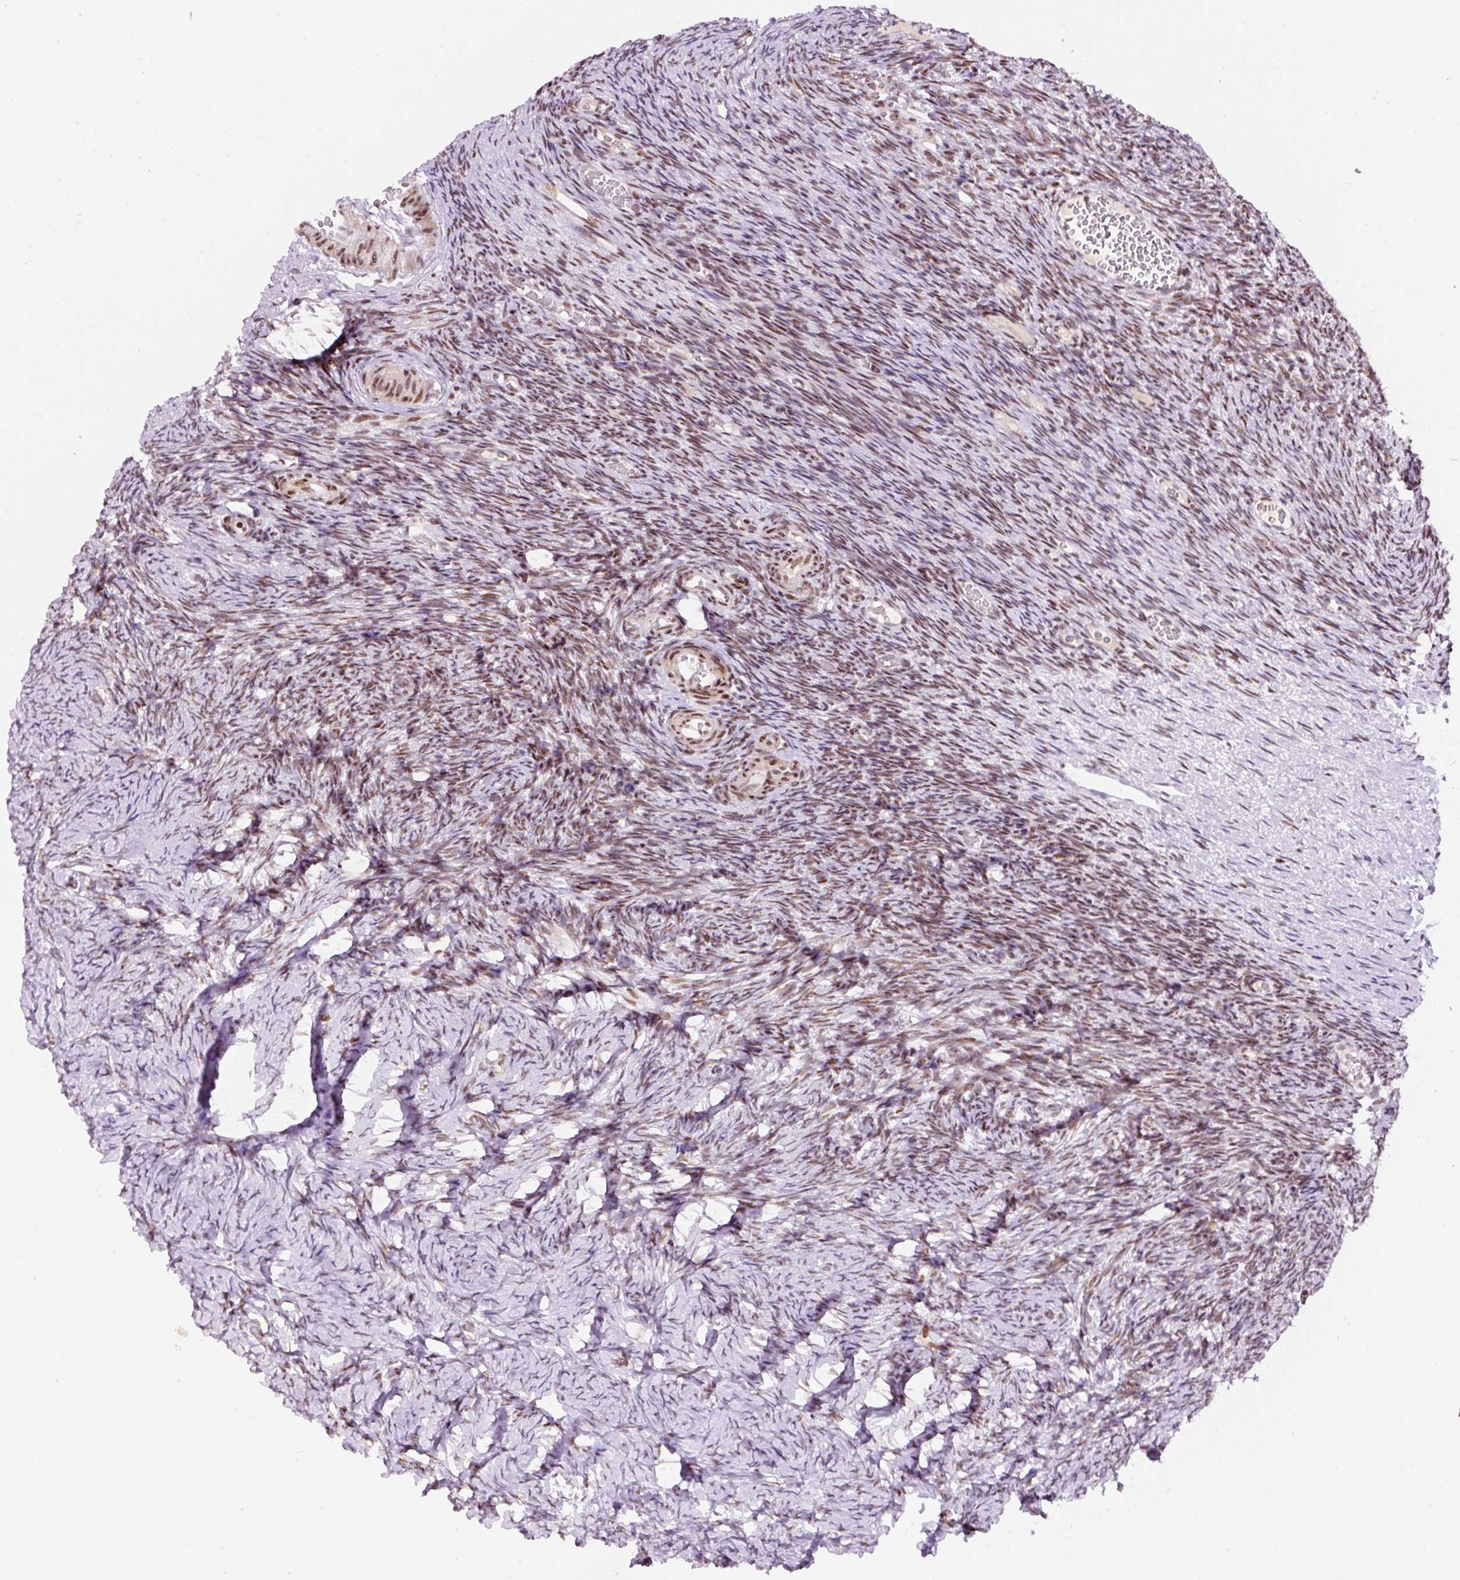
{"staining": {"intensity": "moderate", "quantity": ">75%", "location": "nuclear"}, "tissue": "ovary", "cell_type": "Follicle cells", "image_type": "normal", "snomed": [{"axis": "morphology", "description": "Normal tissue, NOS"}, {"axis": "topography", "description": "Ovary"}], "caption": "Approximately >75% of follicle cells in normal ovary show moderate nuclear protein staining as visualized by brown immunohistochemical staining.", "gene": "HNRNPC", "patient": {"sex": "female", "age": 39}}